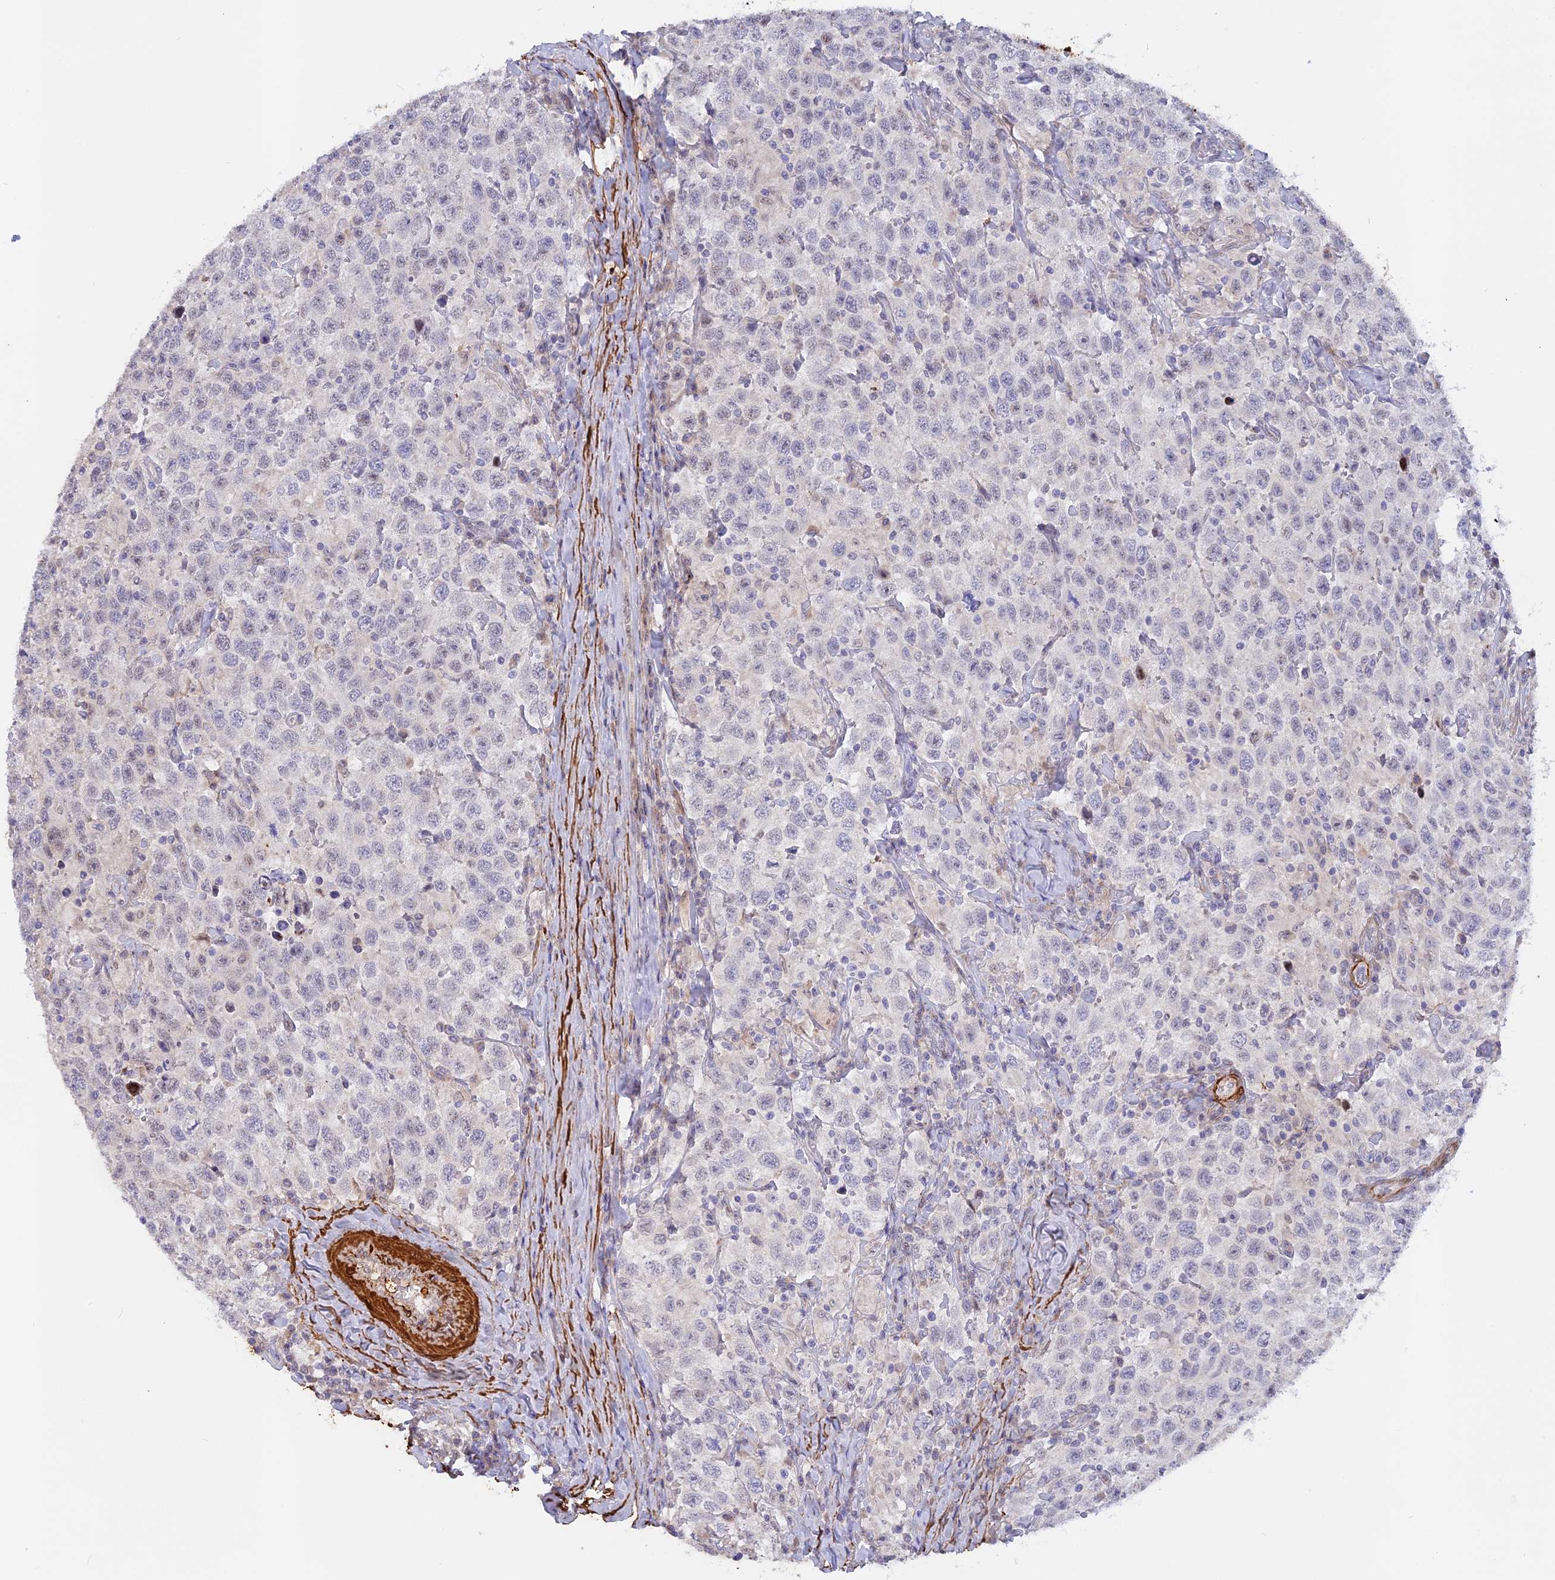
{"staining": {"intensity": "negative", "quantity": "none", "location": "none"}, "tissue": "testis cancer", "cell_type": "Tumor cells", "image_type": "cancer", "snomed": [{"axis": "morphology", "description": "Seminoma, NOS"}, {"axis": "topography", "description": "Testis"}], "caption": "High magnification brightfield microscopy of testis seminoma stained with DAB (3,3'-diaminobenzidine) (brown) and counterstained with hematoxylin (blue): tumor cells show no significant staining.", "gene": "CCDC154", "patient": {"sex": "male", "age": 41}}